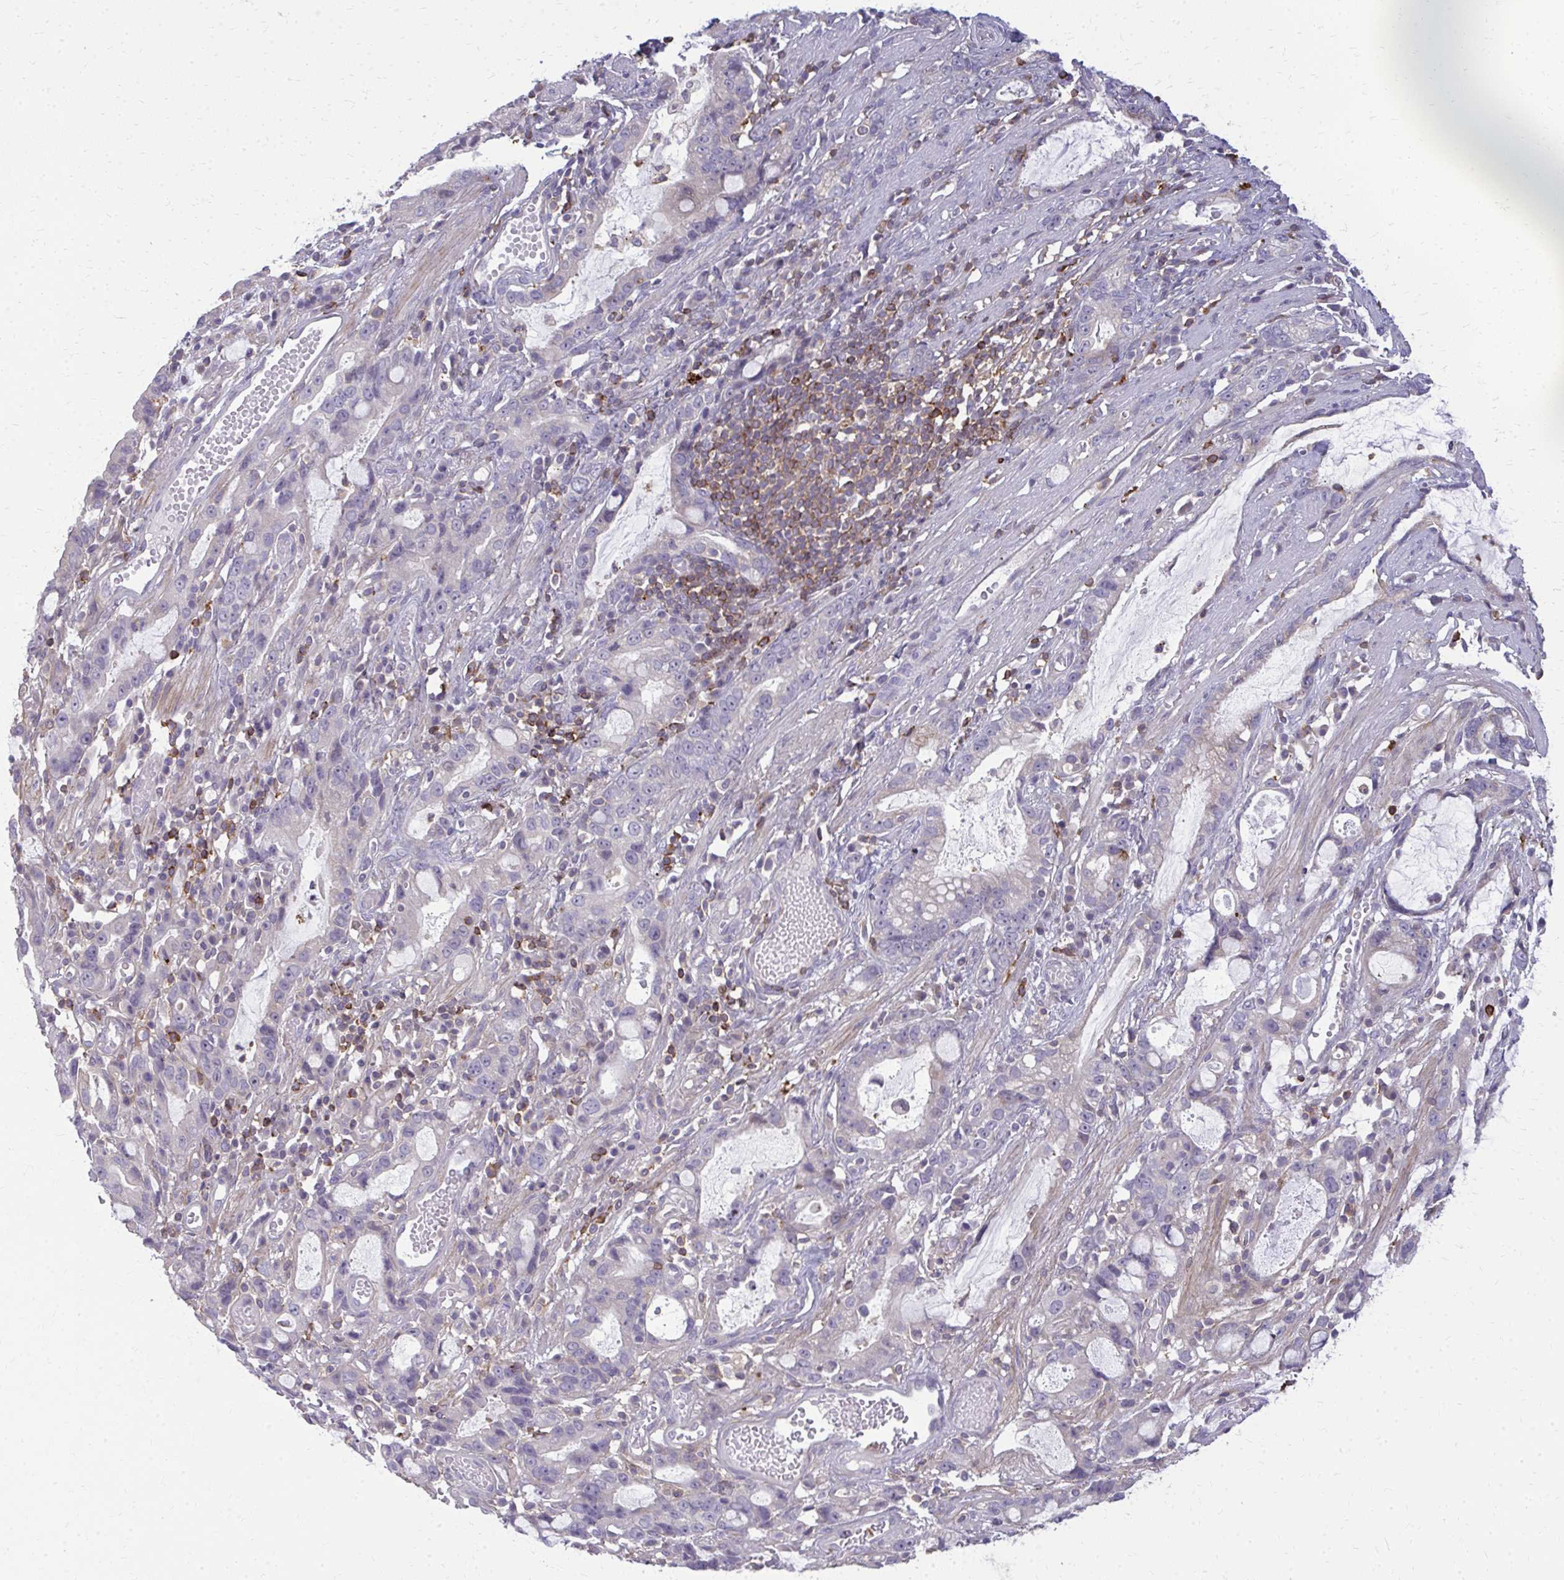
{"staining": {"intensity": "negative", "quantity": "none", "location": "none"}, "tissue": "stomach cancer", "cell_type": "Tumor cells", "image_type": "cancer", "snomed": [{"axis": "morphology", "description": "Adenocarcinoma, NOS"}, {"axis": "topography", "description": "Stomach"}], "caption": "The image displays no staining of tumor cells in stomach cancer.", "gene": "AP5M1", "patient": {"sex": "male", "age": 55}}